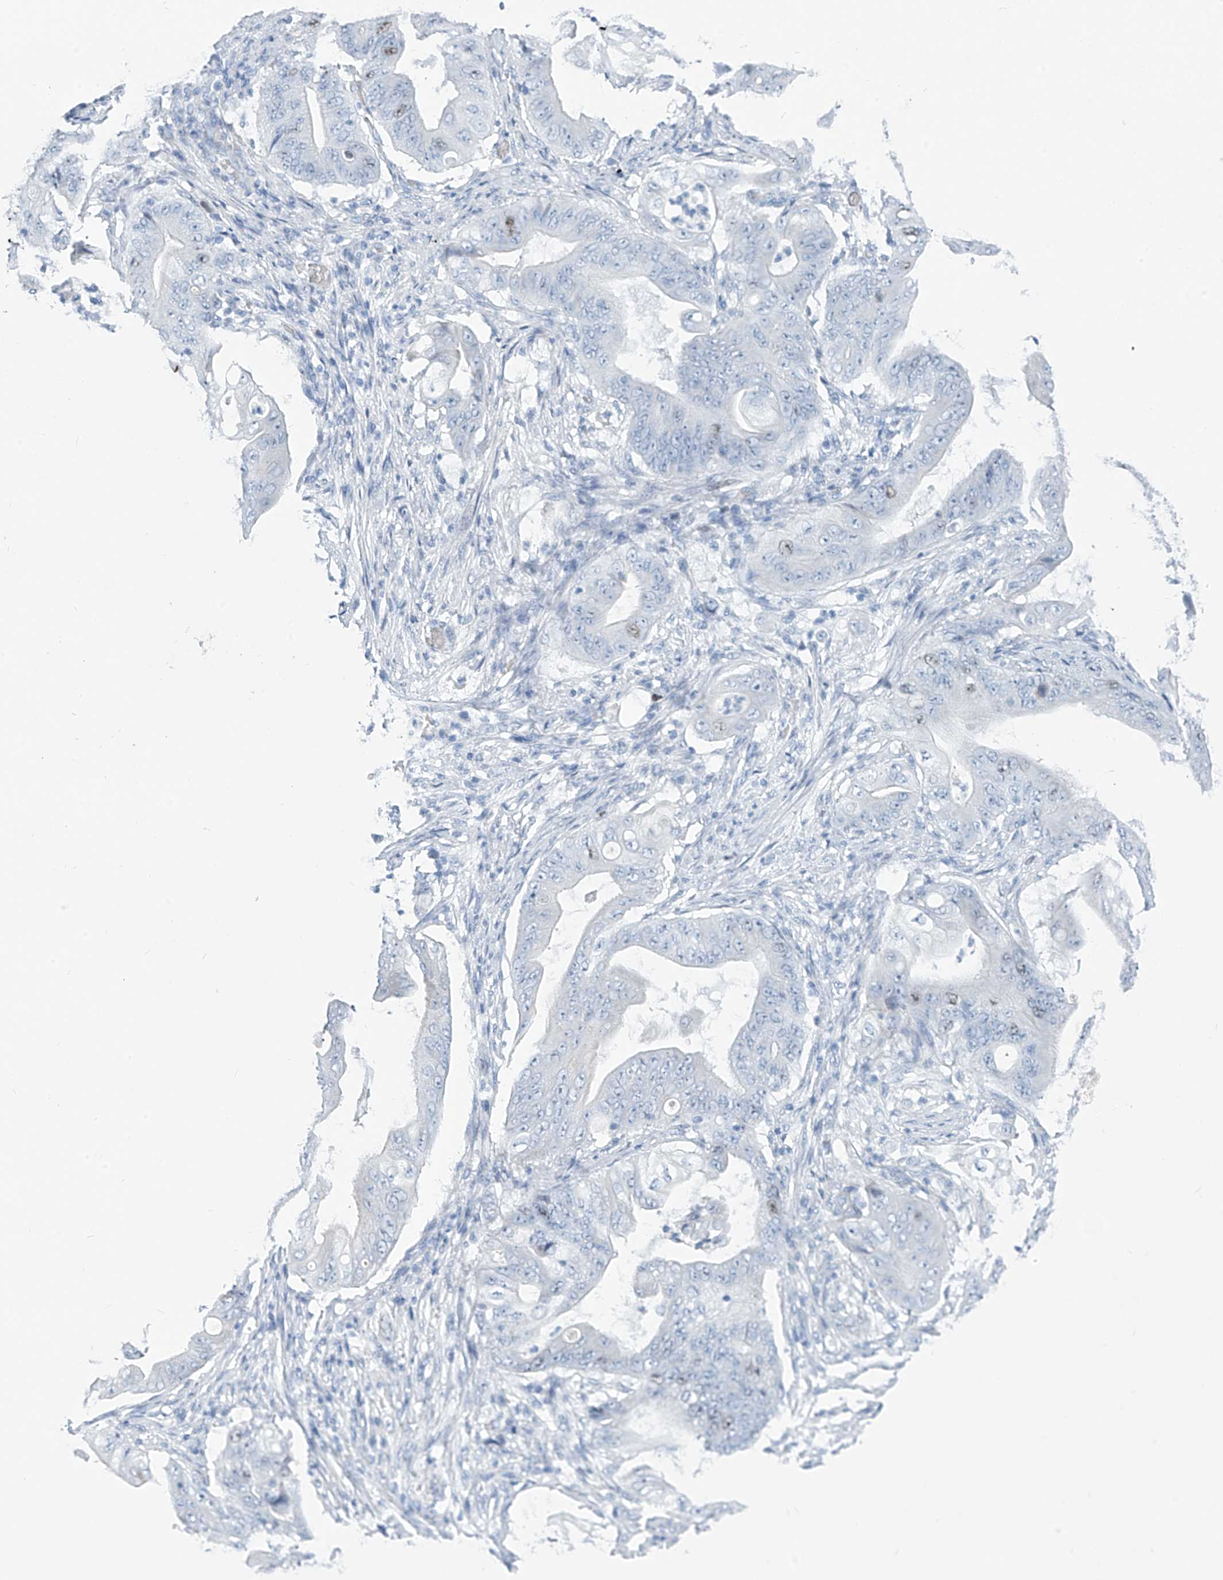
{"staining": {"intensity": "negative", "quantity": "none", "location": "none"}, "tissue": "stomach cancer", "cell_type": "Tumor cells", "image_type": "cancer", "snomed": [{"axis": "morphology", "description": "Adenocarcinoma, NOS"}, {"axis": "topography", "description": "Stomach"}], "caption": "A photomicrograph of human stomach adenocarcinoma is negative for staining in tumor cells.", "gene": "SGO2", "patient": {"sex": "female", "age": 73}}